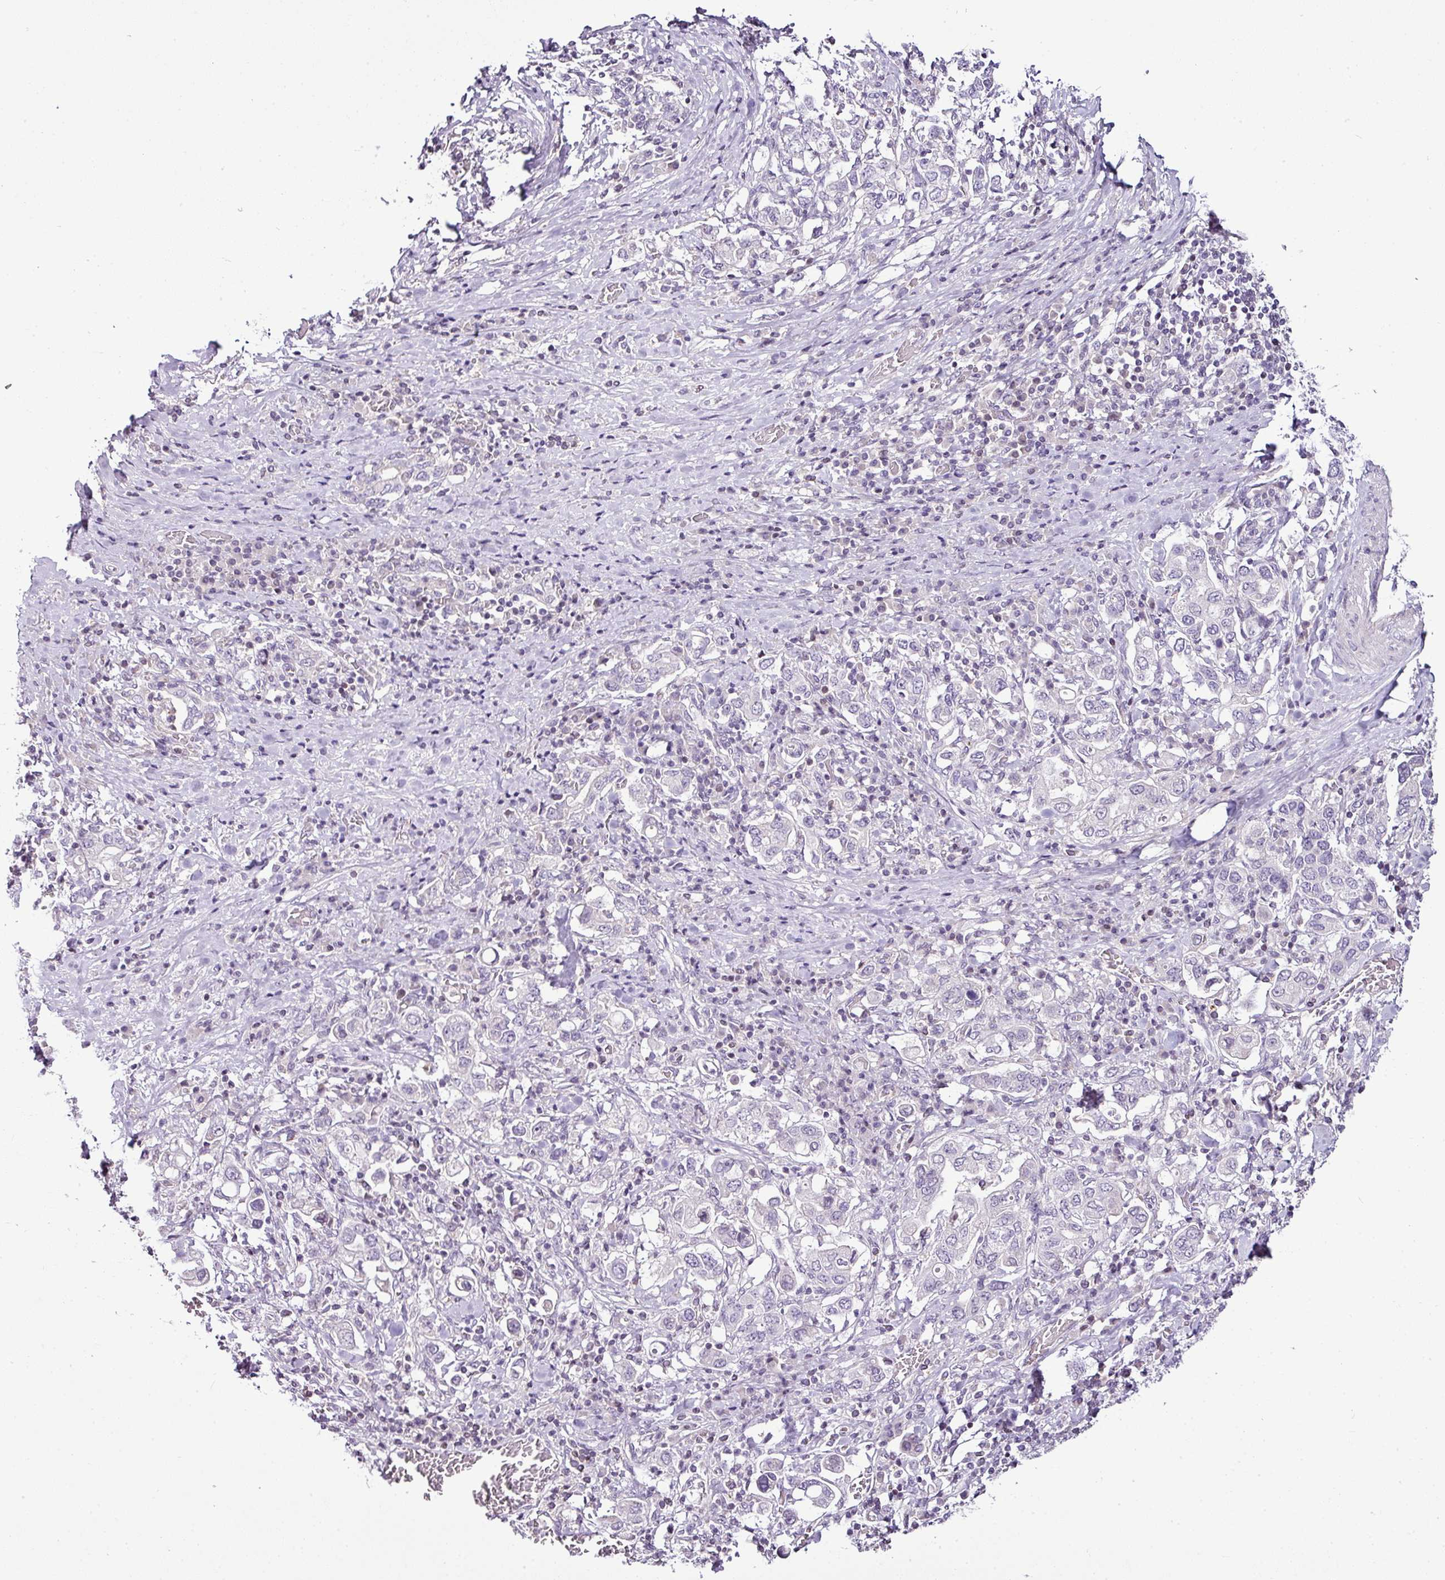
{"staining": {"intensity": "negative", "quantity": "none", "location": "none"}, "tissue": "stomach cancer", "cell_type": "Tumor cells", "image_type": "cancer", "snomed": [{"axis": "morphology", "description": "Adenocarcinoma, NOS"}, {"axis": "topography", "description": "Stomach, upper"}, {"axis": "topography", "description": "Stomach"}], "caption": "Immunohistochemistry photomicrograph of neoplastic tissue: adenocarcinoma (stomach) stained with DAB demonstrates no significant protein positivity in tumor cells. (Stains: DAB (3,3'-diaminobenzidine) IHC with hematoxylin counter stain, Microscopy: brightfield microscopy at high magnification).", "gene": "TEX30", "patient": {"sex": "male", "age": 62}}